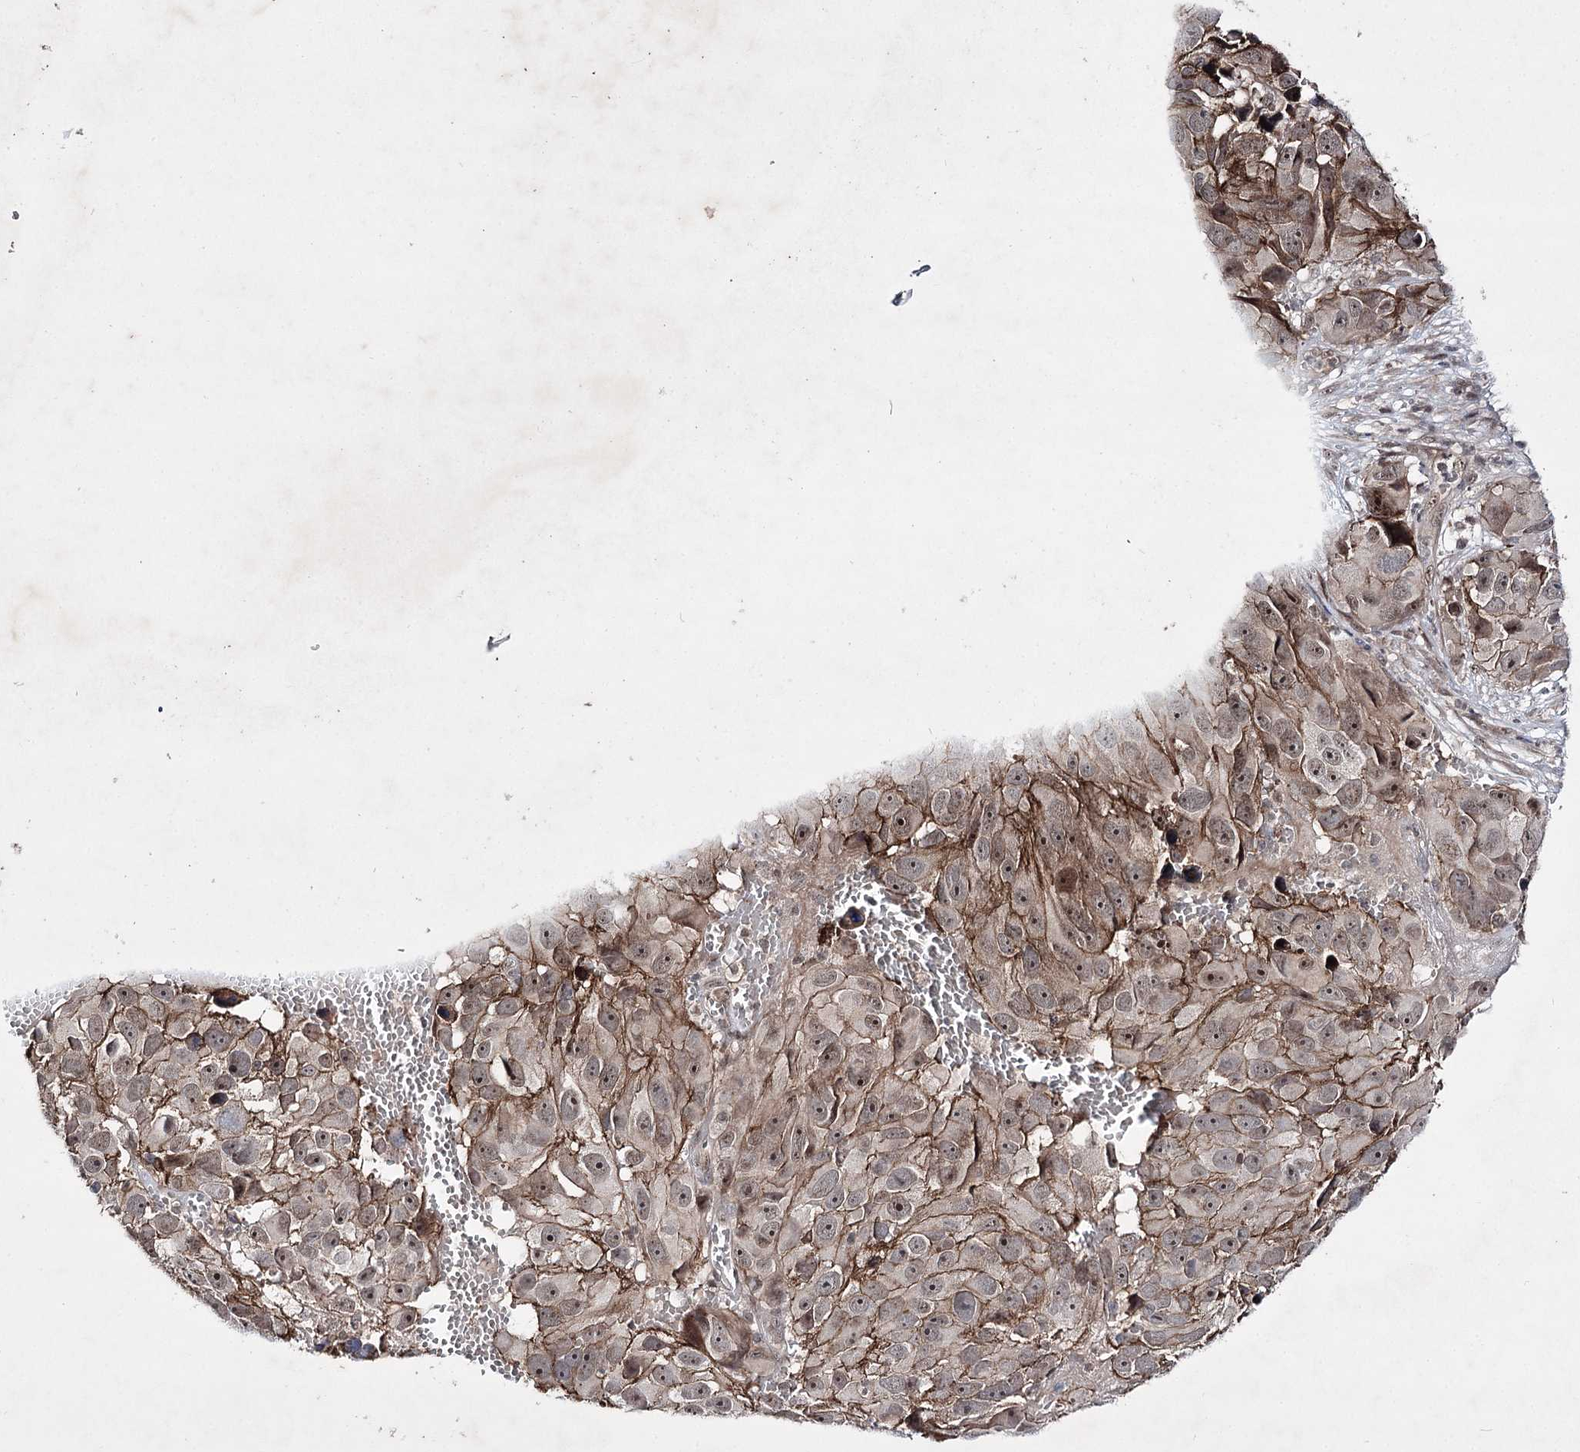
{"staining": {"intensity": "moderate", "quantity": ">75%", "location": "cytoplasmic/membranous,nuclear"}, "tissue": "melanoma", "cell_type": "Tumor cells", "image_type": "cancer", "snomed": [{"axis": "morphology", "description": "Malignant melanoma, NOS"}, {"axis": "topography", "description": "Skin"}], "caption": "The image exhibits staining of malignant melanoma, revealing moderate cytoplasmic/membranous and nuclear protein expression (brown color) within tumor cells.", "gene": "HOXC11", "patient": {"sex": "male", "age": 84}}